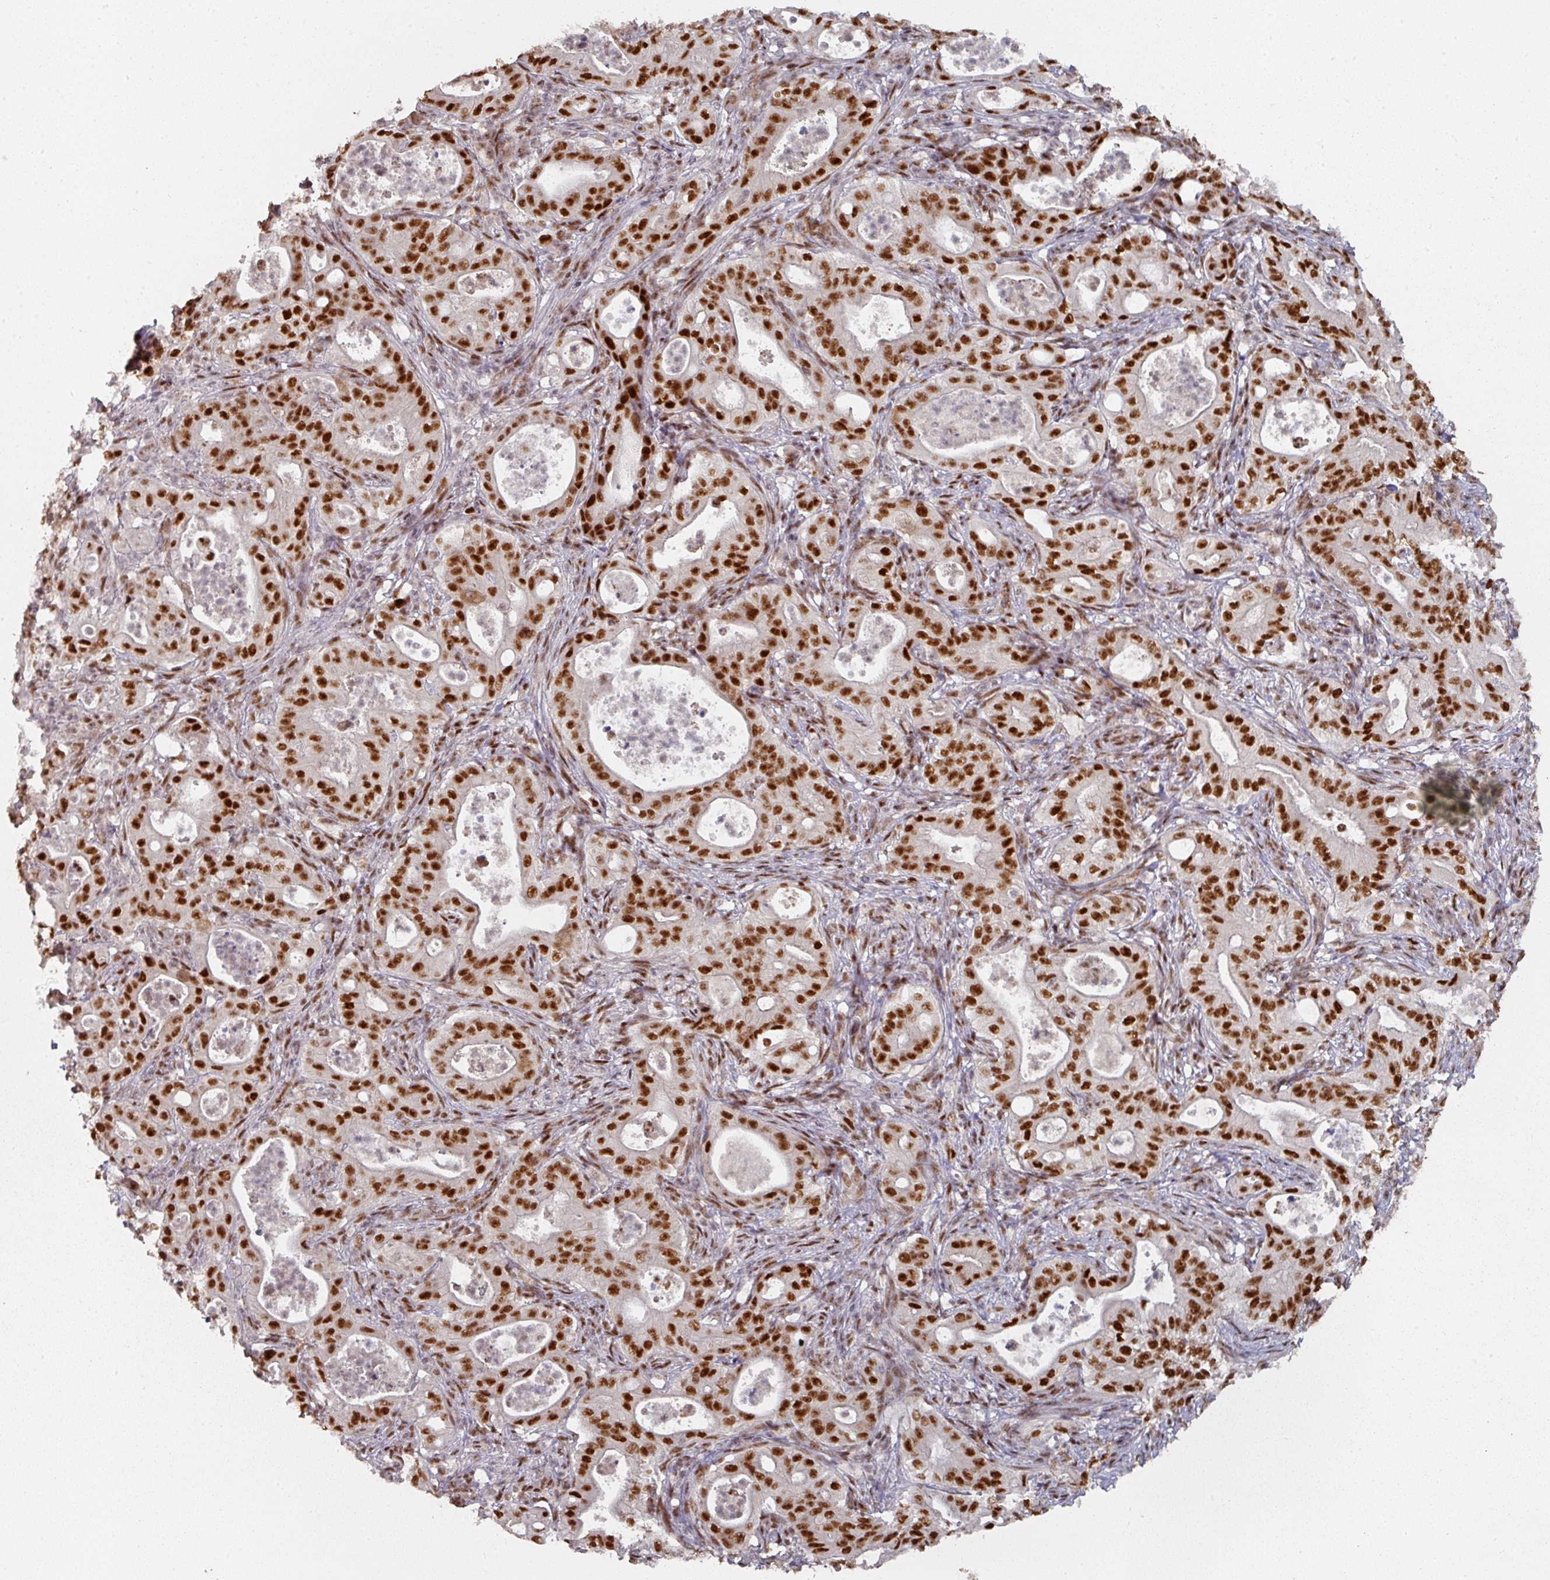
{"staining": {"intensity": "strong", "quantity": ">75%", "location": "nuclear"}, "tissue": "pancreatic cancer", "cell_type": "Tumor cells", "image_type": "cancer", "snomed": [{"axis": "morphology", "description": "Adenocarcinoma, NOS"}, {"axis": "topography", "description": "Pancreas"}], "caption": "Brown immunohistochemical staining in human pancreatic adenocarcinoma demonstrates strong nuclear expression in approximately >75% of tumor cells. Nuclei are stained in blue.", "gene": "MEPCE", "patient": {"sex": "male", "age": 71}}